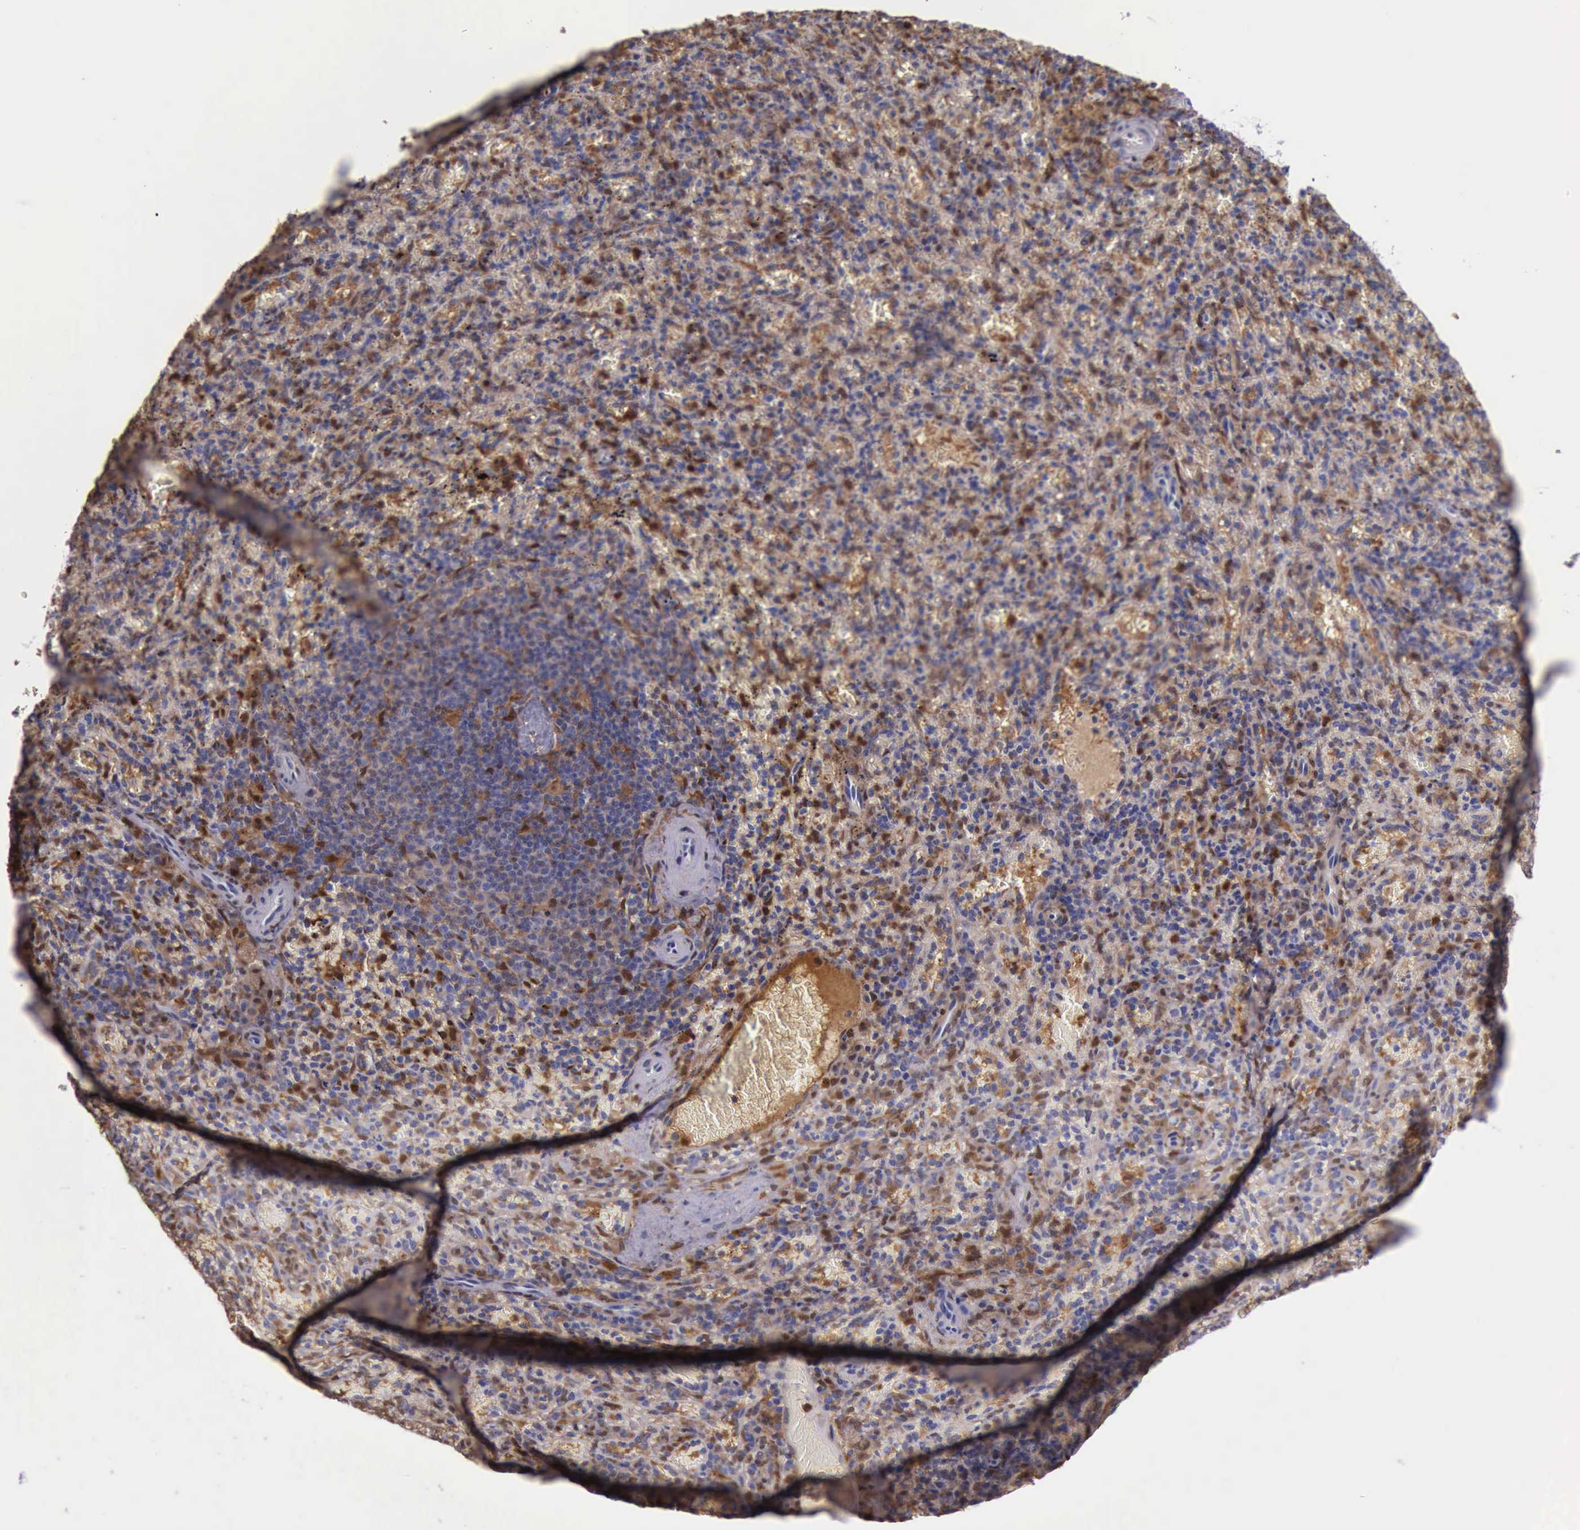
{"staining": {"intensity": "strong", "quantity": "<25%", "location": "cytoplasmic/membranous"}, "tissue": "spleen", "cell_type": "Cells in red pulp", "image_type": "normal", "snomed": [{"axis": "morphology", "description": "Normal tissue, NOS"}, {"axis": "topography", "description": "Spleen"}], "caption": "Approximately <25% of cells in red pulp in unremarkable spleen demonstrate strong cytoplasmic/membranous protein expression as visualized by brown immunohistochemical staining.", "gene": "TYMP", "patient": {"sex": "female", "age": 50}}